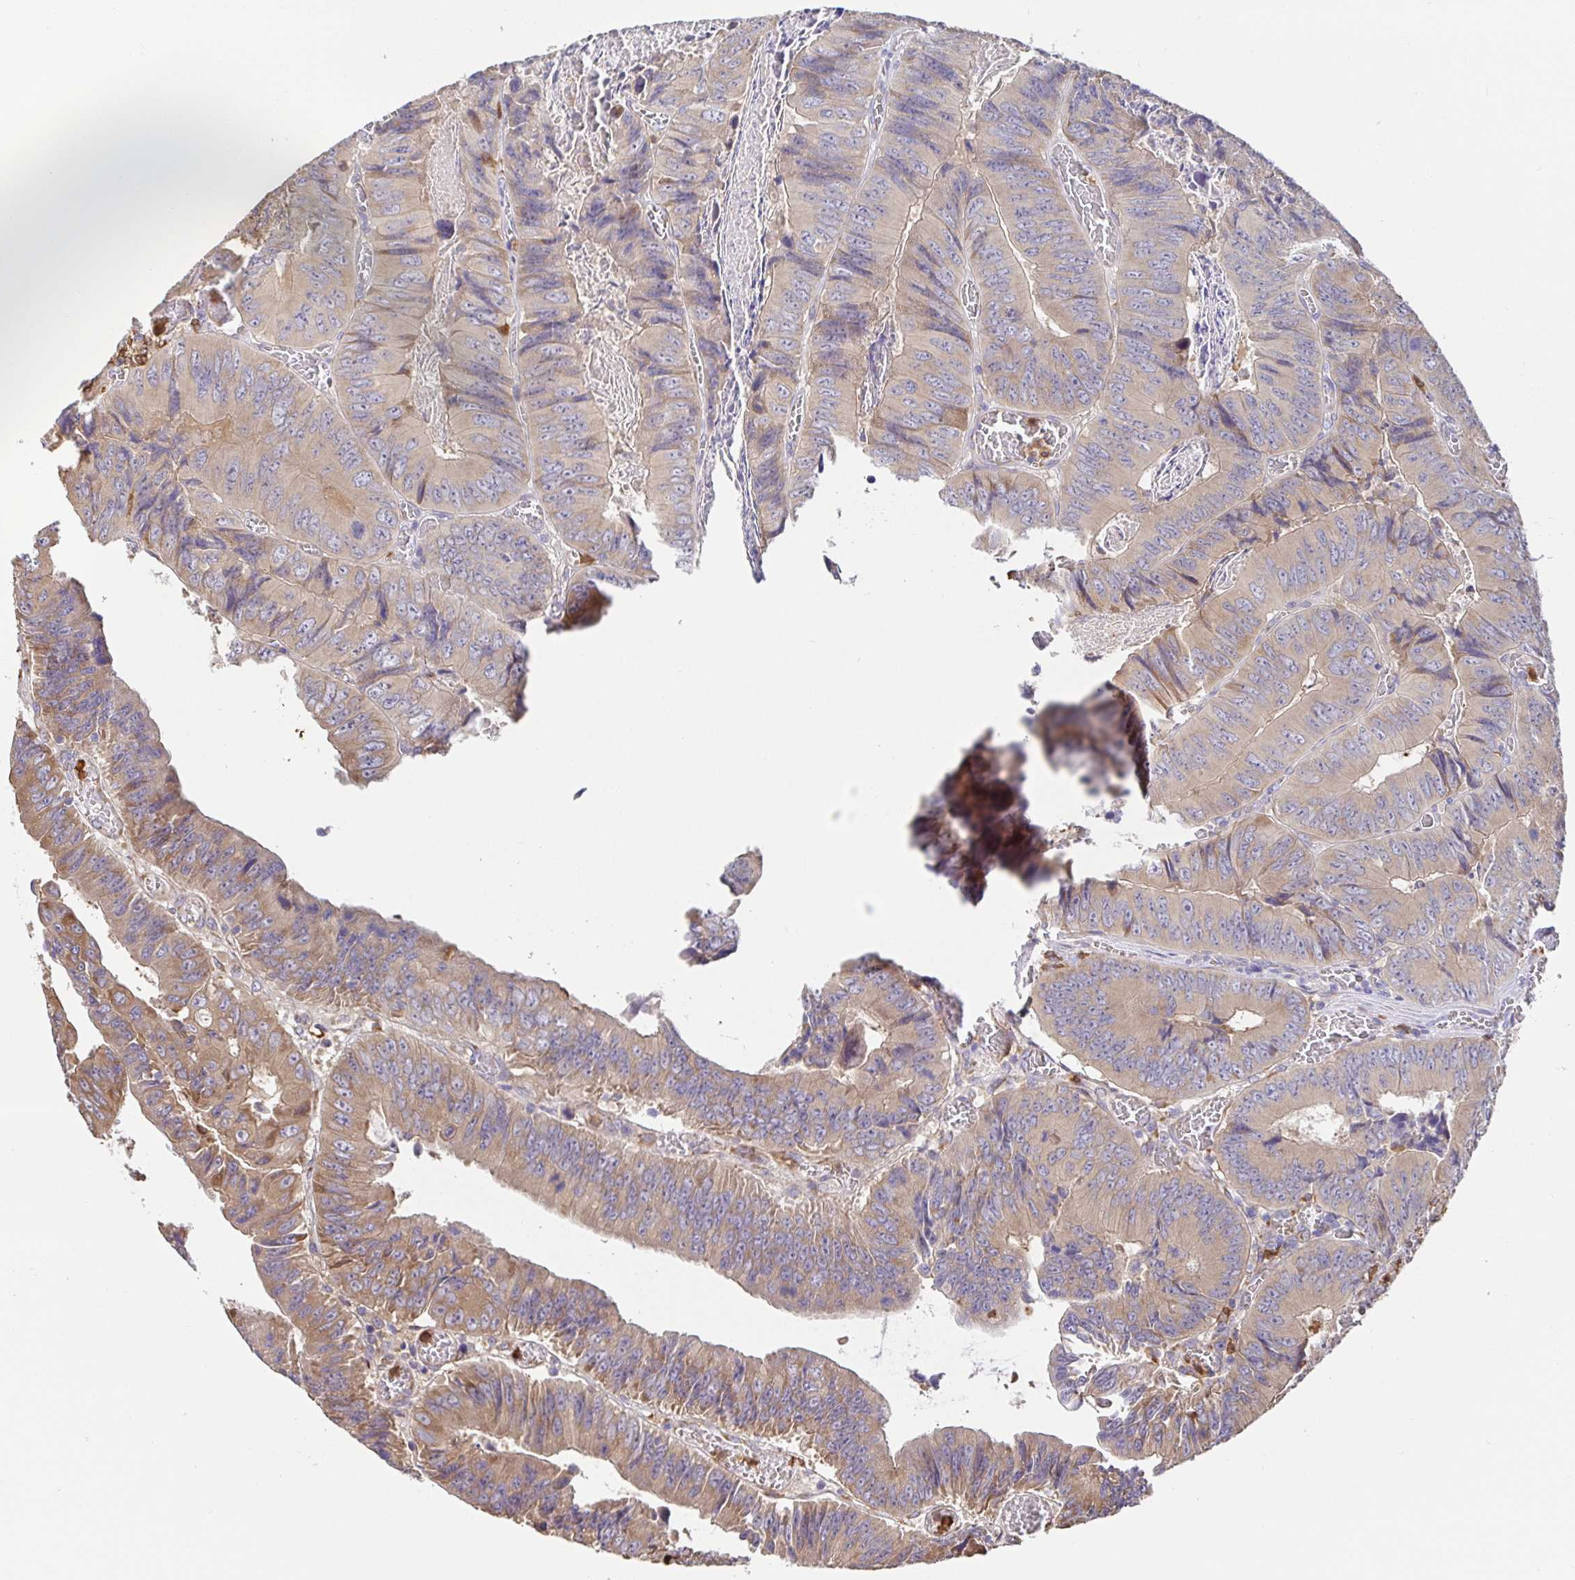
{"staining": {"intensity": "weak", "quantity": ">75%", "location": "cytoplasmic/membranous"}, "tissue": "colorectal cancer", "cell_type": "Tumor cells", "image_type": "cancer", "snomed": [{"axis": "morphology", "description": "Adenocarcinoma, NOS"}, {"axis": "topography", "description": "Colon"}], "caption": "Colorectal cancer (adenocarcinoma) tissue reveals weak cytoplasmic/membranous expression in about >75% of tumor cells", "gene": "PDPK1", "patient": {"sex": "female", "age": 84}}